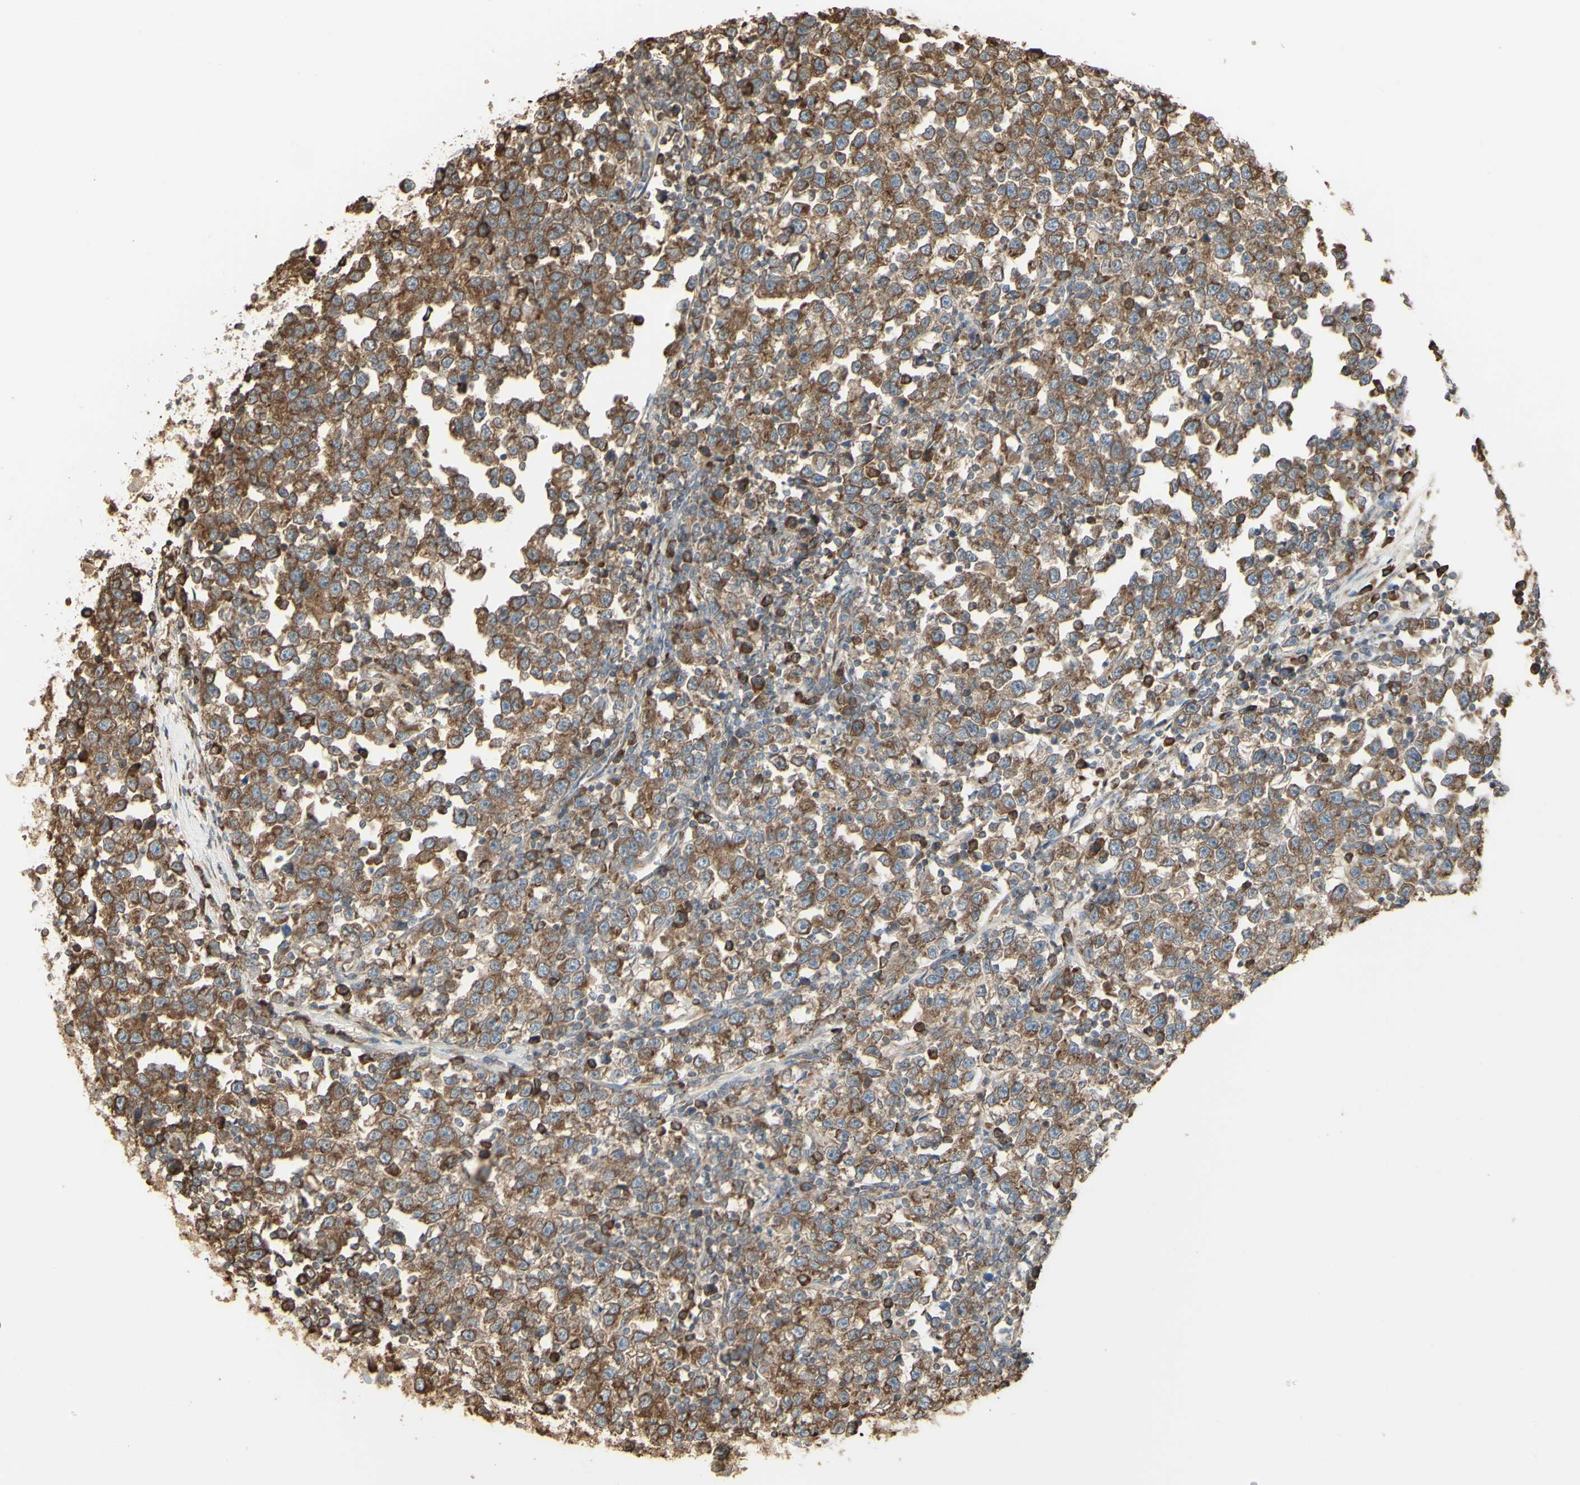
{"staining": {"intensity": "moderate", "quantity": ">75%", "location": "cytoplasmic/membranous"}, "tissue": "testis cancer", "cell_type": "Tumor cells", "image_type": "cancer", "snomed": [{"axis": "morphology", "description": "Seminoma, NOS"}, {"axis": "topography", "description": "Testis"}], "caption": "The histopathology image shows a brown stain indicating the presence of a protein in the cytoplasmic/membranous of tumor cells in seminoma (testis).", "gene": "EEF1B2", "patient": {"sex": "male", "age": 43}}